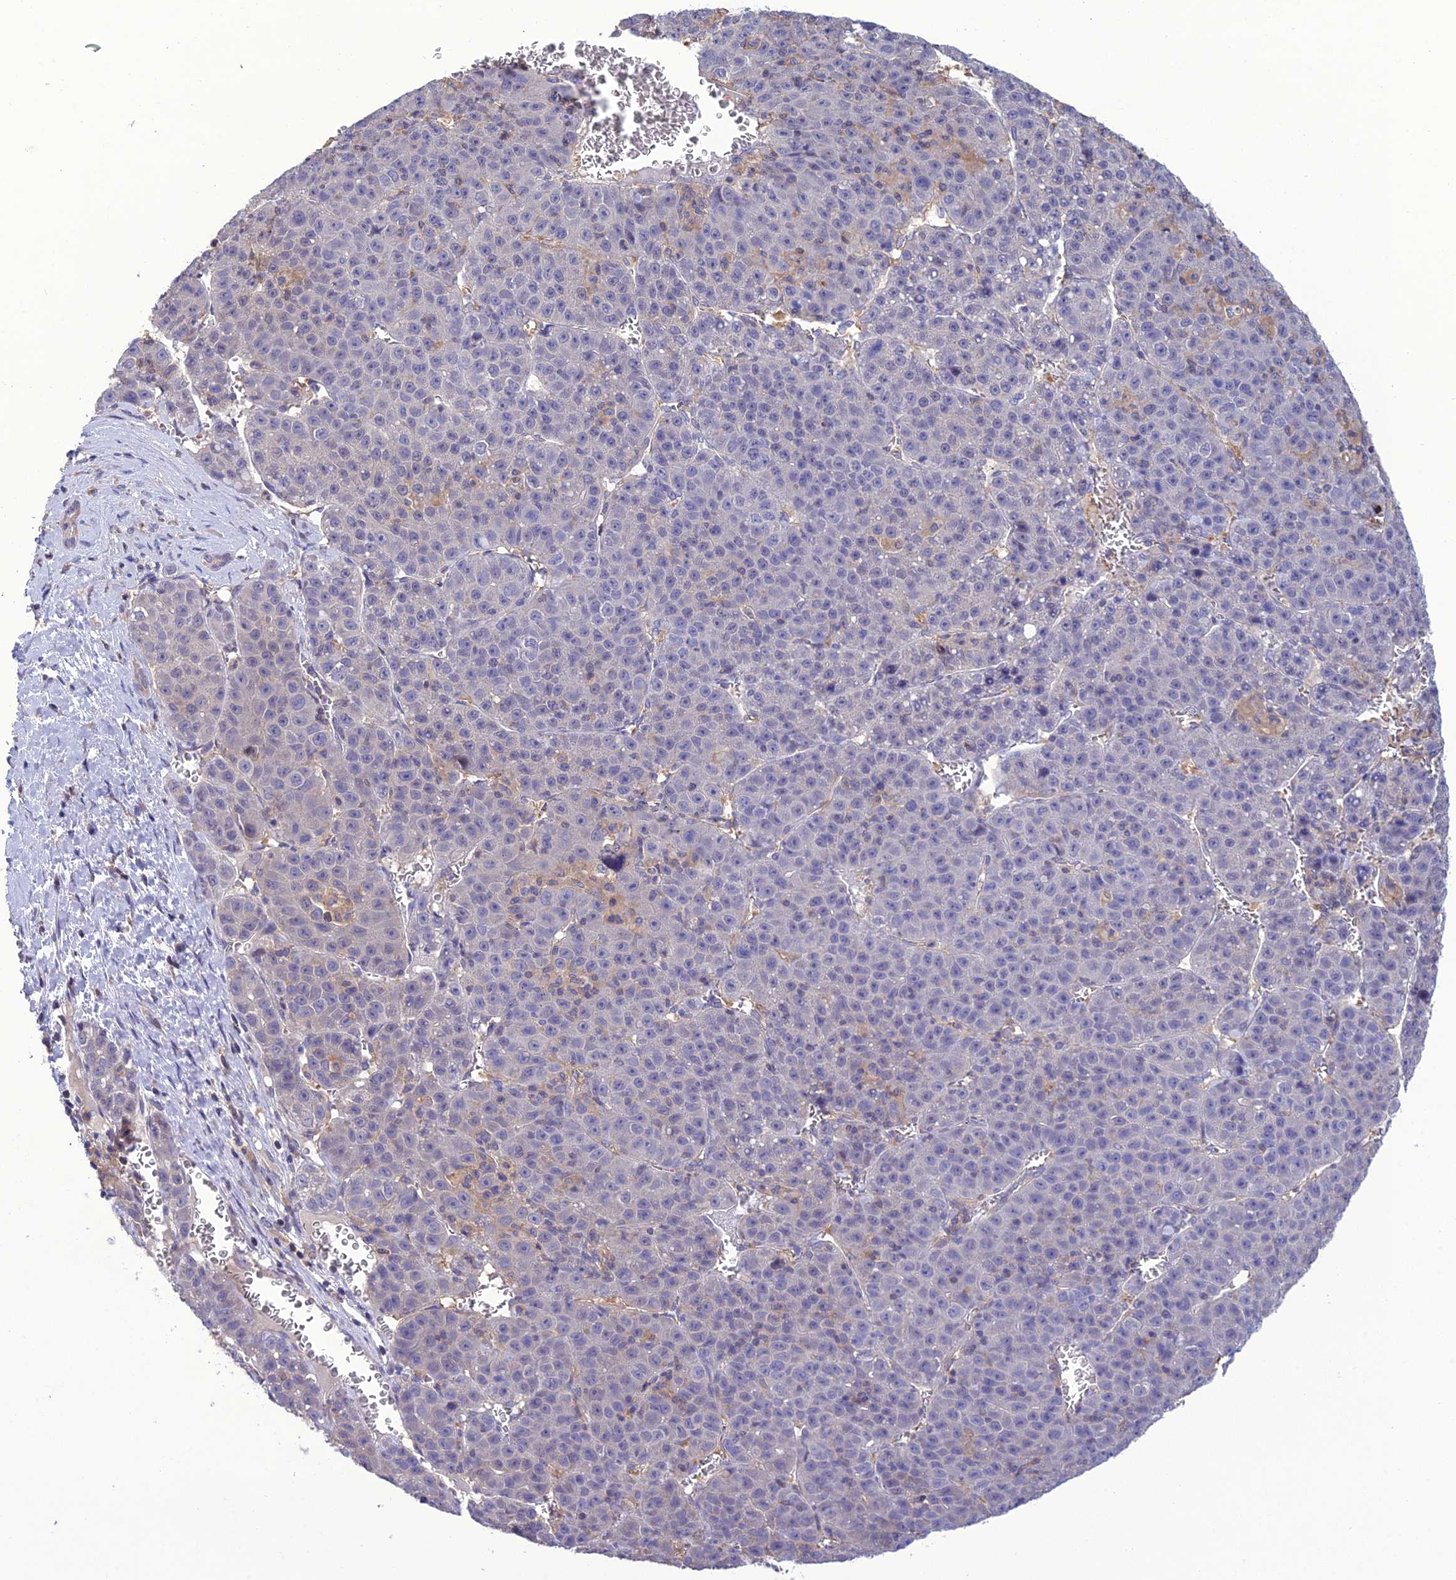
{"staining": {"intensity": "negative", "quantity": "none", "location": "none"}, "tissue": "liver cancer", "cell_type": "Tumor cells", "image_type": "cancer", "snomed": [{"axis": "morphology", "description": "Carcinoma, Hepatocellular, NOS"}, {"axis": "topography", "description": "Liver"}], "caption": "There is no significant staining in tumor cells of liver cancer (hepatocellular carcinoma).", "gene": "SNX24", "patient": {"sex": "female", "age": 53}}